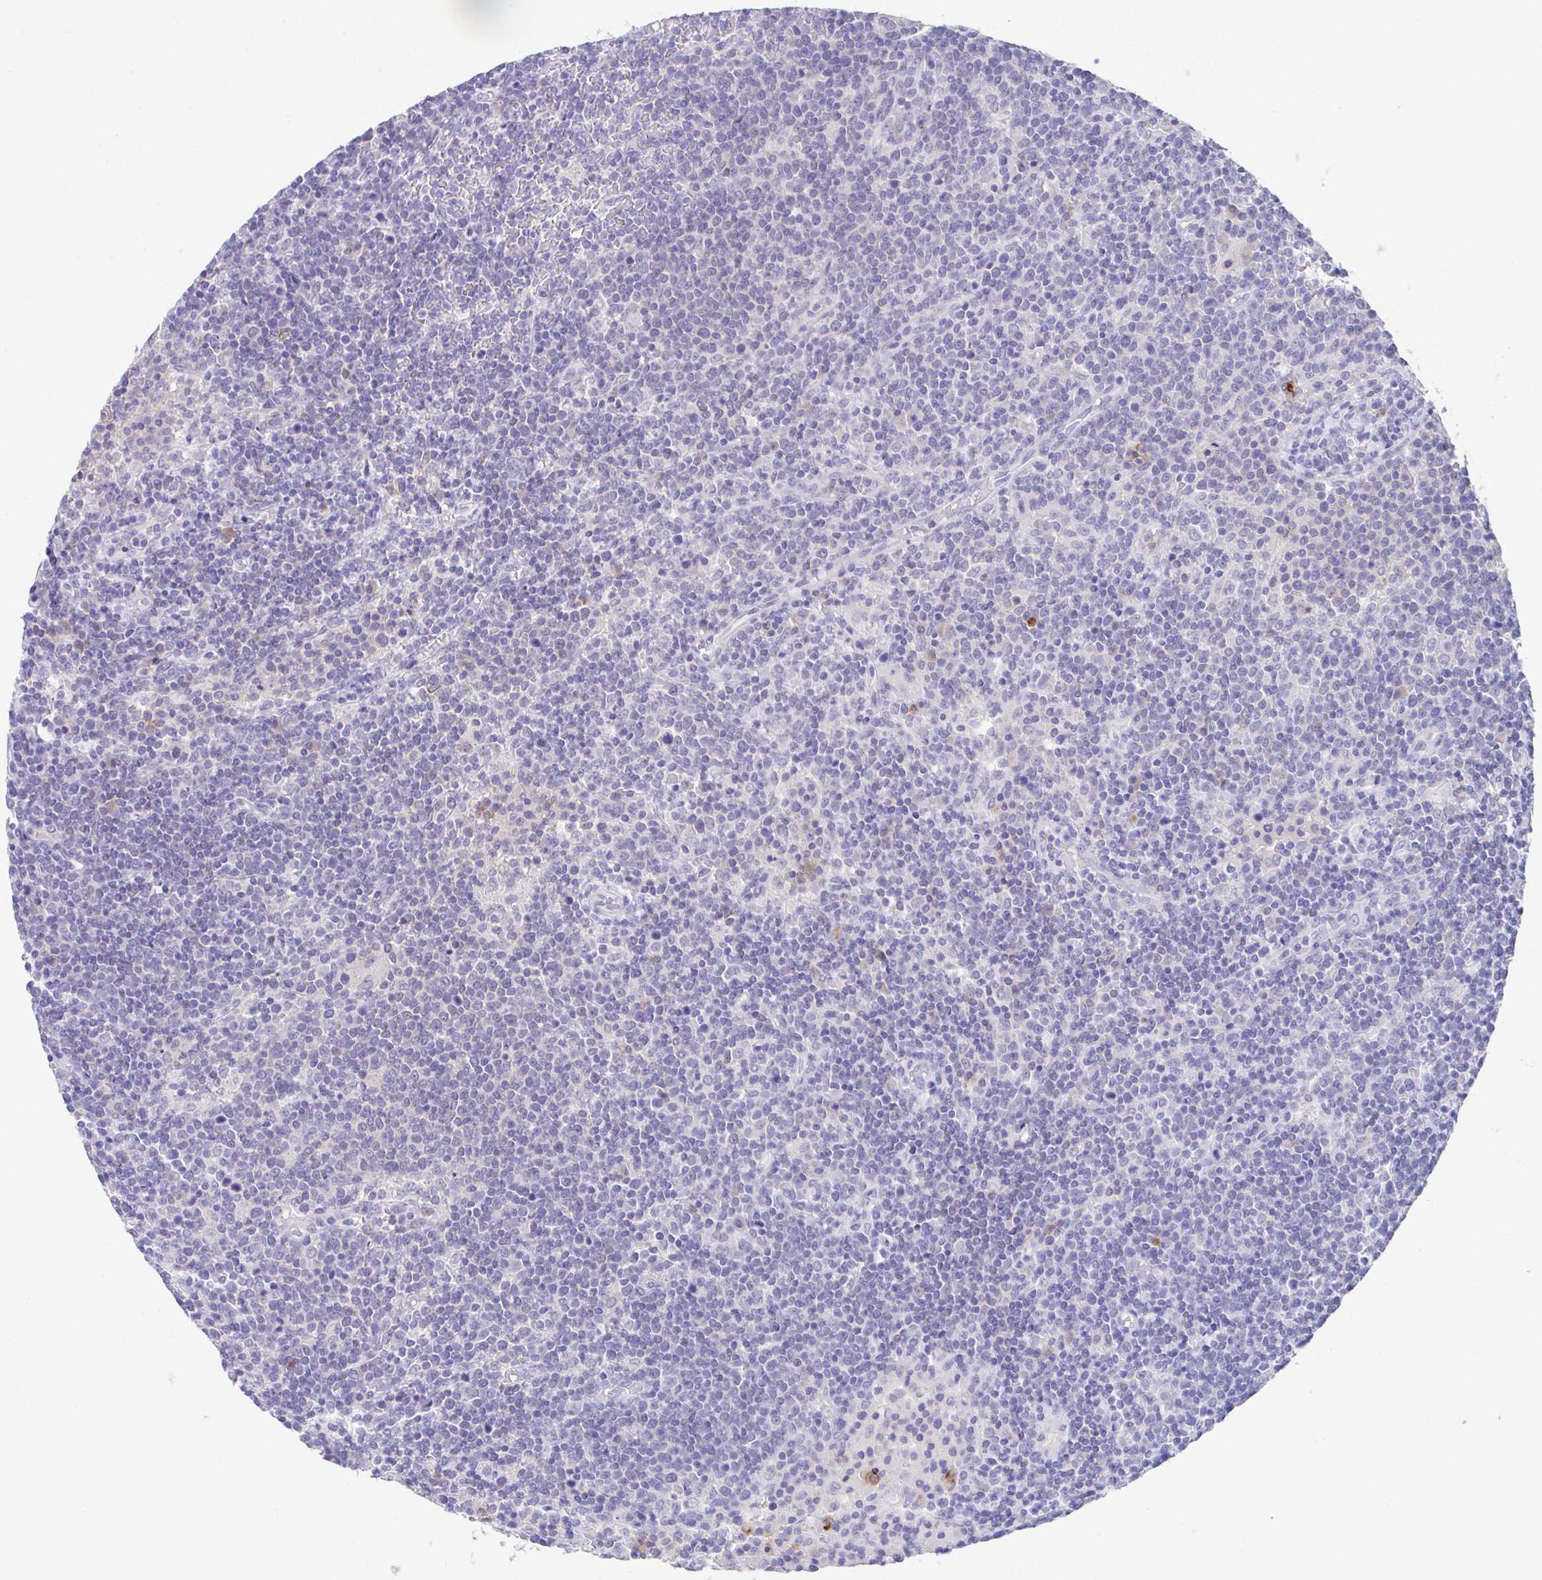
{"staining": {"intensity": "negative", "quantity": "none", "location": "none"}, "tissue": "lymphoma", "cell_type": "Tumor cells", "image_type": "cancer", "snomed": [{"axis": "morphology", "description": "Malignant lymphoma, non-Hodgkin's type, High grade"}, {"axis": "topography", "description": "Lymph node"}], "caption": "High power microscopy micrograph of an immunohistochemistry histopathology image of high-grade malignant lymphoma, non-Hodgkin's type, revealing no significant expression in tumor cells.", "gene": "HOXB4", "patient": {"sex": "male", "age": 61}}